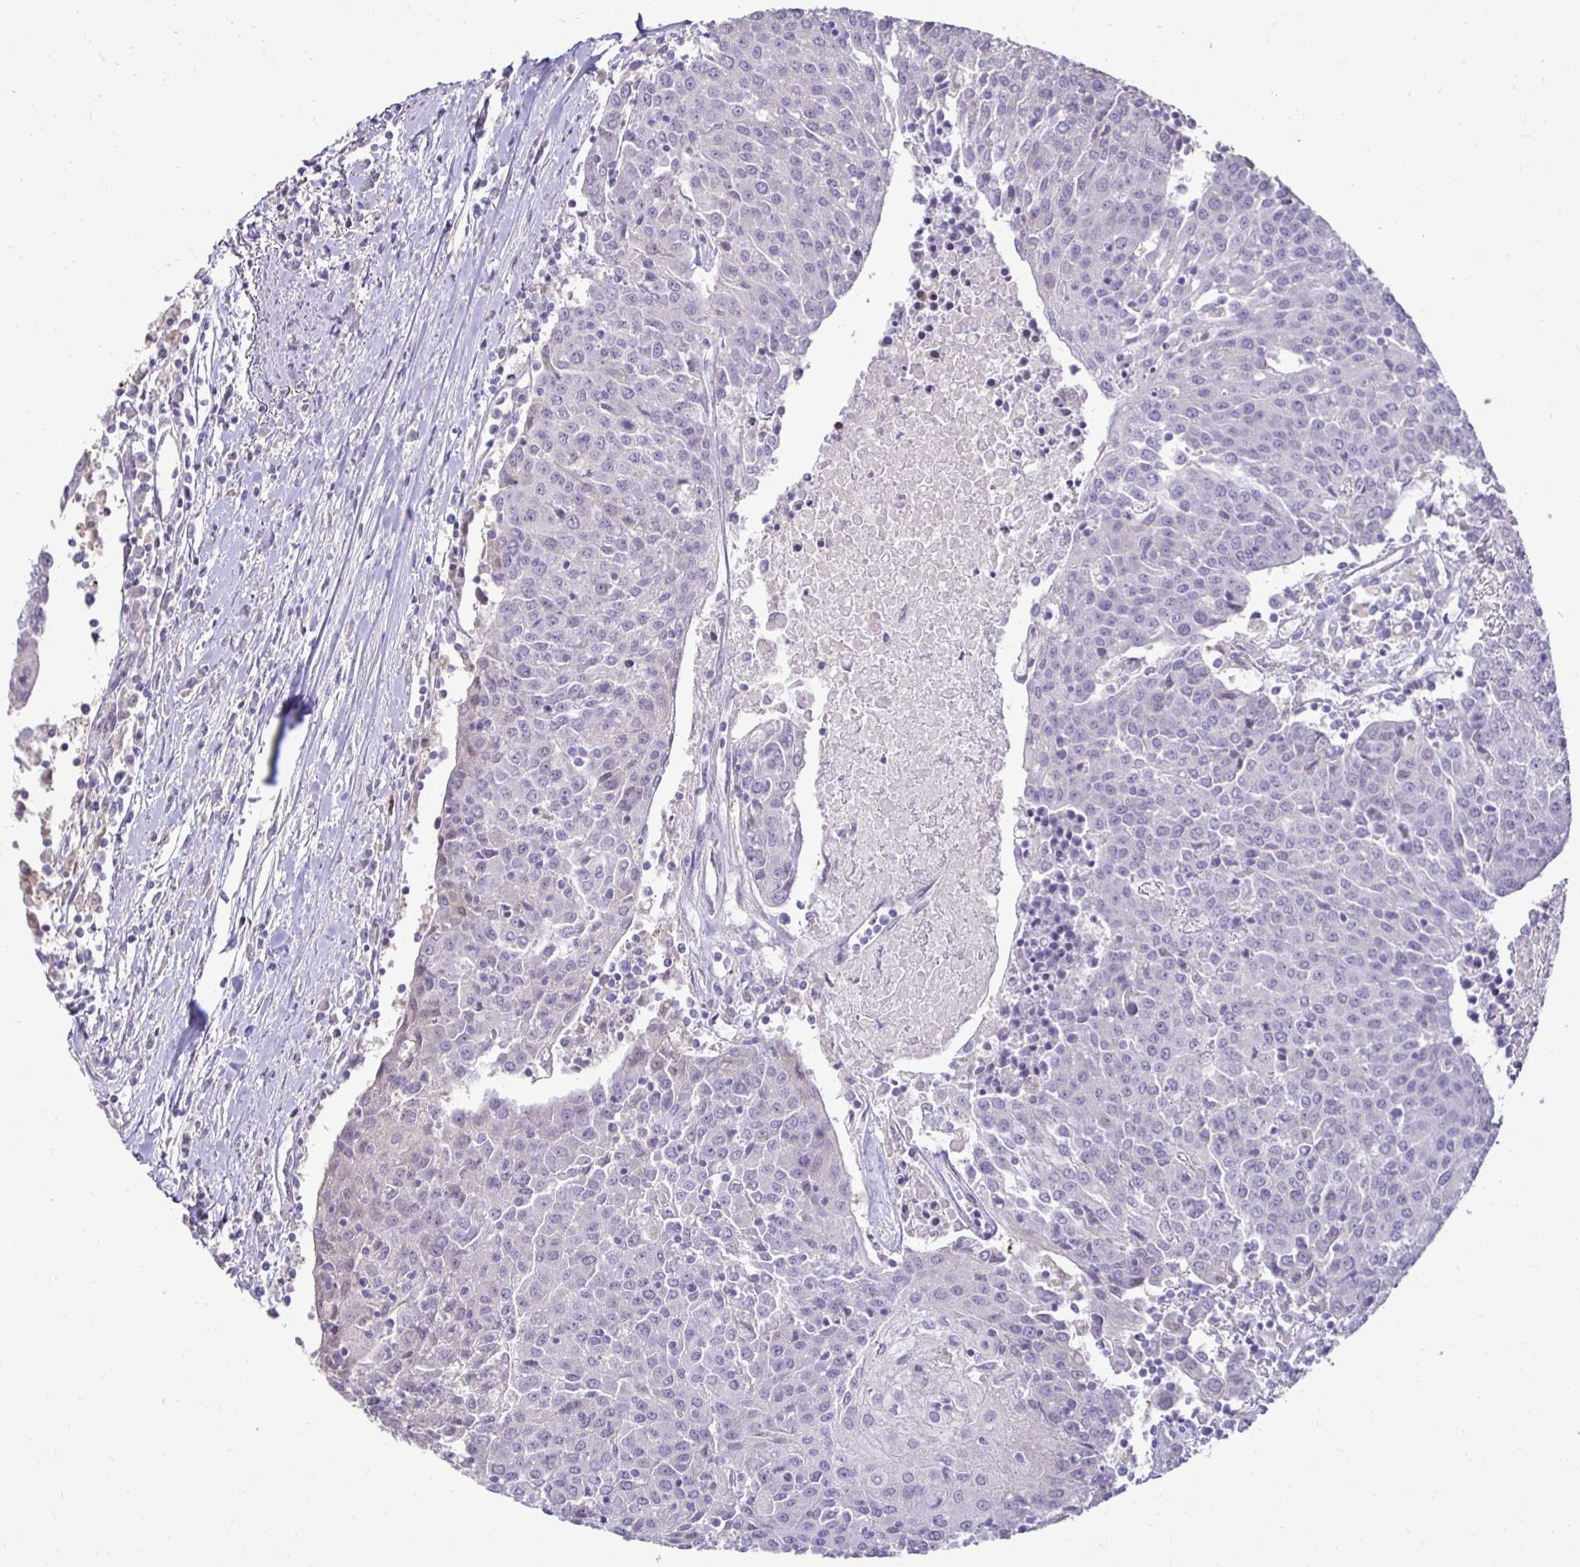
{"staining": {"intensity": "negative", "quantity": "none", "location": "none"}, "tissue": "urothelial cancer", "cell_type": "Tumor cells", "image_type": "cancer", "snomed": [{"axis": "morphology", "description": "Urothelial carcinoma, High grade"}, {"axis": "topography", "description": "Urinary bladder"}], "caption": "Urothelial cancer was stained to show a protein in brown. There is no significant staining in tumor cells.", "gene": "GAS2", "patient": {"sex": "female", "age": 85}}